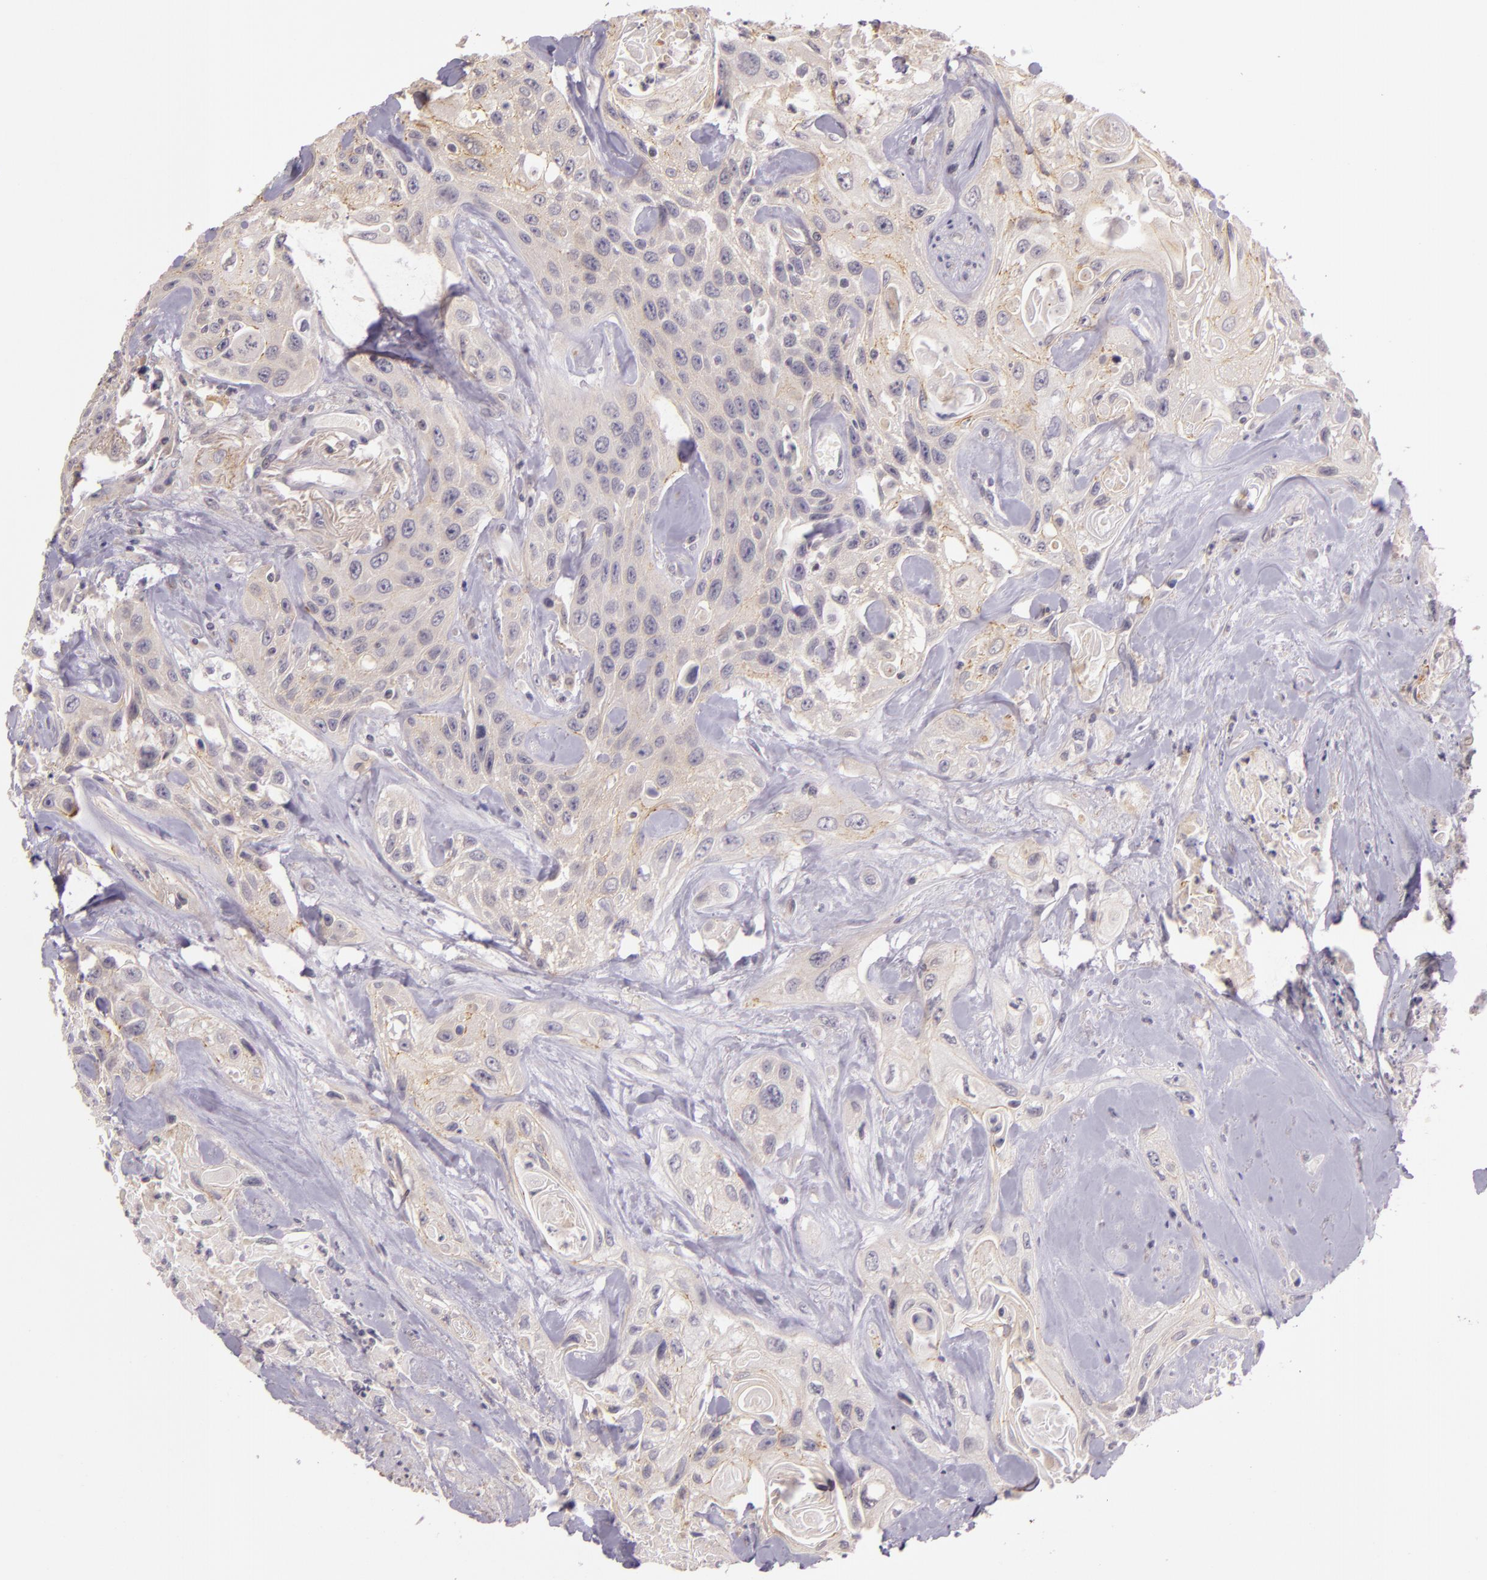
{"staining": {"intensity": "negative", "quantity": "none", "location": "none"}, "tissue": "urothelial cancer", "cell_type": "Tumor cells", "image_type": "cancer", "snomed": [{"axis": "morphology", "description": "Urothelial carcinoma, High grade"}, {"axis": "topography", "description": "Urinary bladder"}], "caption": "Micrograph shows no significant protein staining in tumor cells of urothelial cancer. (DAB IHC with hematoxylin counter stain).", "gene": "ARMH4", "patient": {"sex": "female", "age": 84}}